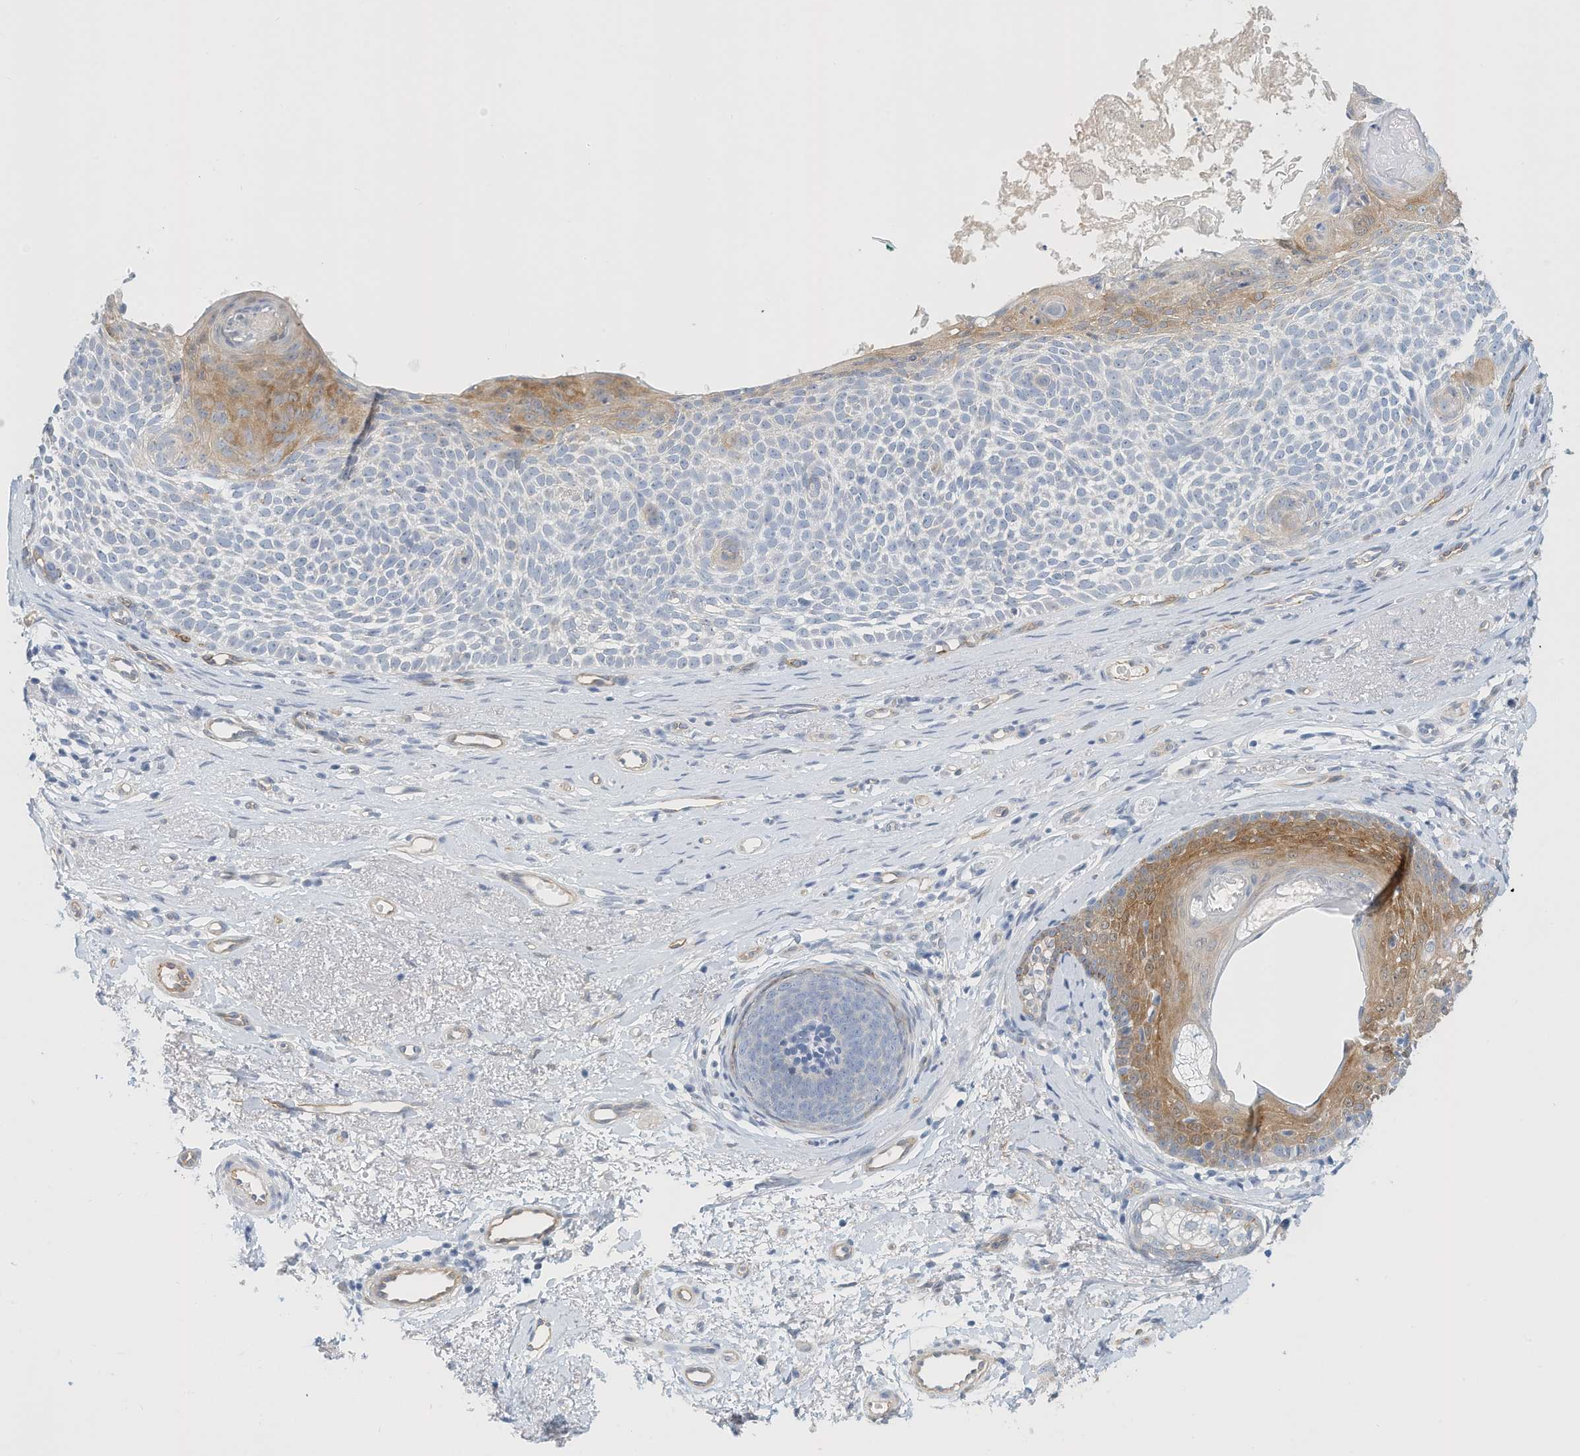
{"staining": {"intensity": "moderate", "quantity": "<25%", "location": "cytoplasmic/membranous"}, "tissue": "skin cancer", "cell_type": "Tumor cells", "image_type": "cancer", "snomed": [{"axis": "morphology", "description": "Basal cell carcinoma"}, {"axis": "topography", "description": "Skin"}], "caption": "The micrograph displays immunohistochemical staining of skin cancer (basal cell carcinoma). There is moderate cytoplasmic/membranous staining is identified in approximately <25% of tumor cells. (DAB (3,3'-diaminobenzidine) IHC, brown staining for protein, blue staining for nuclei).", "gene": "ARHGAP28", "patient": {"sex": "female", "age": 81}}